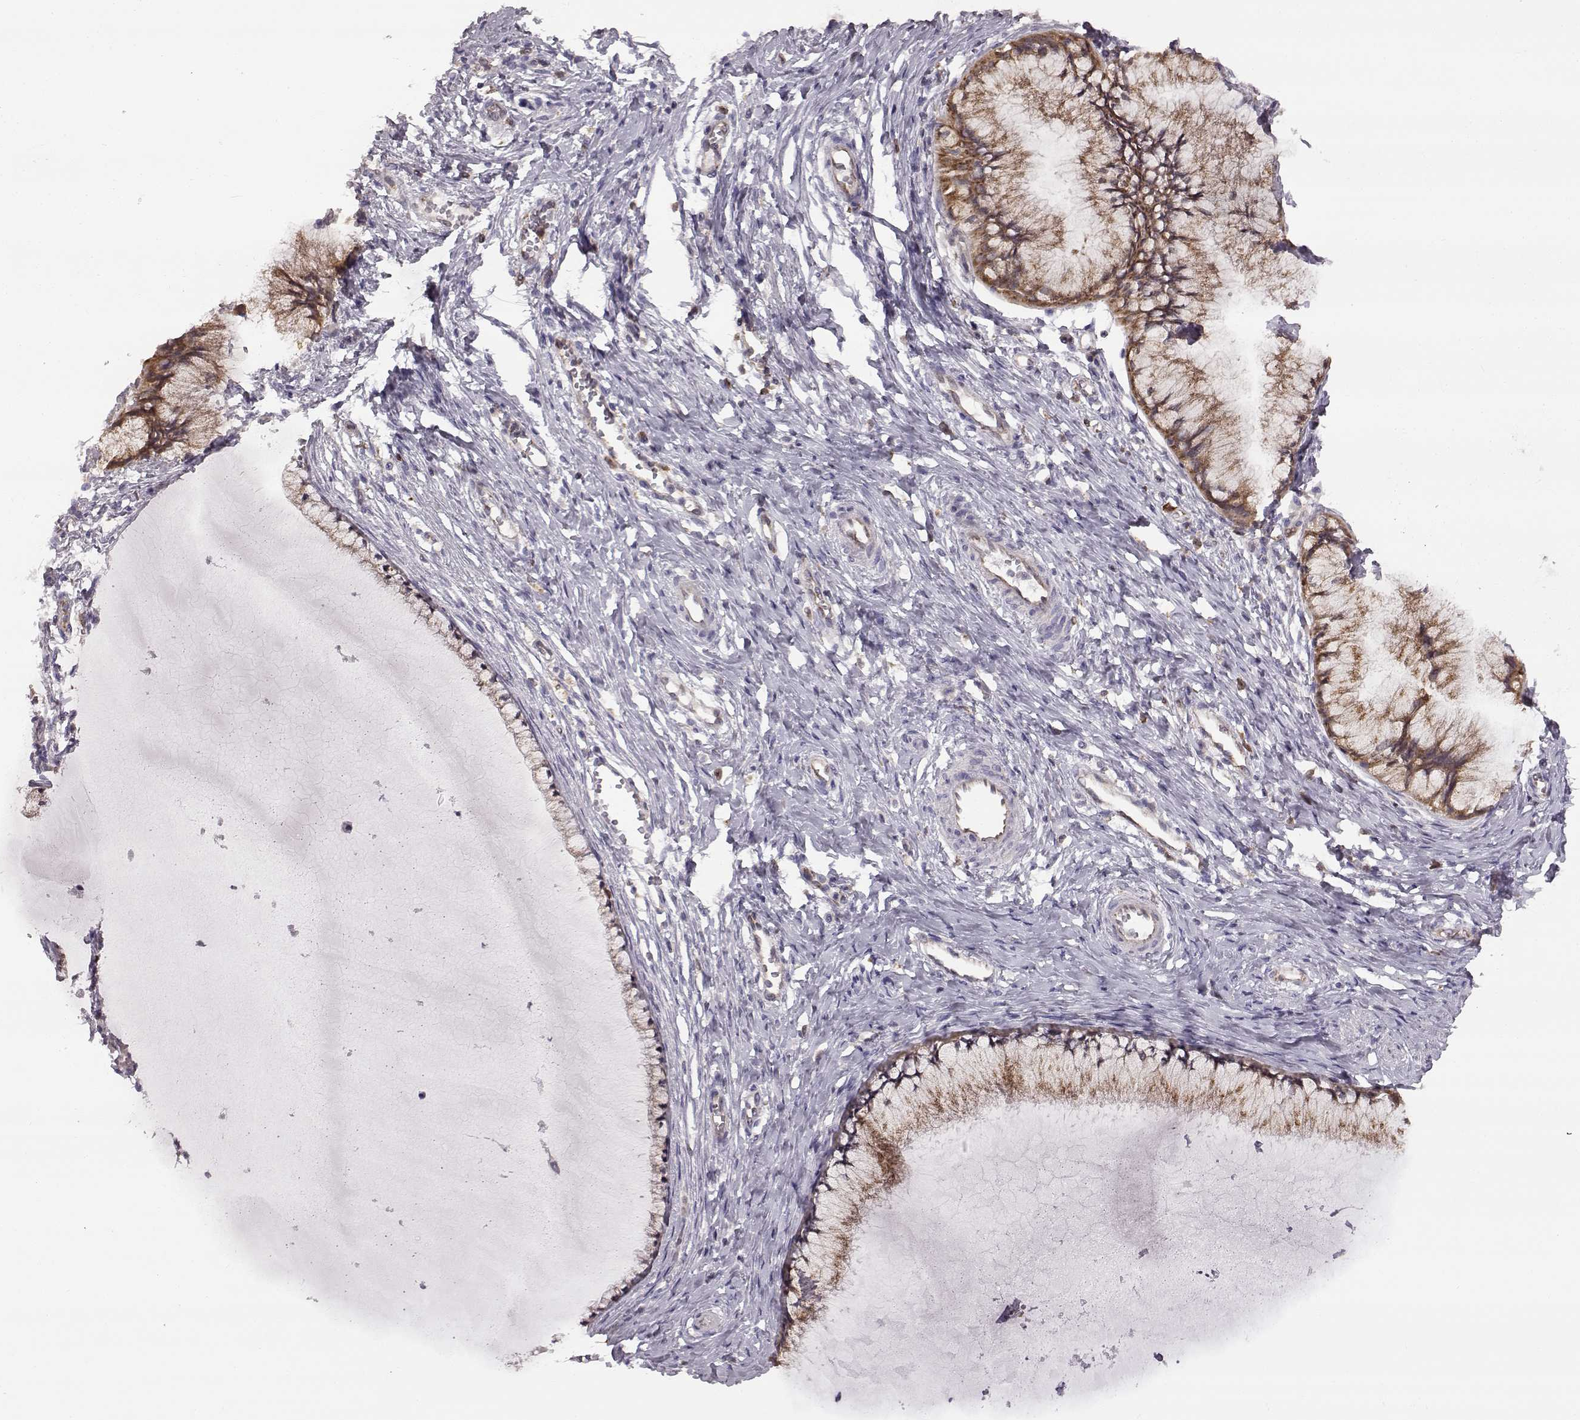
{"staining": {"intensity": "moderate", "quantity": ">75%", "location": "cytoplasmic/membranous"}, "tissue": "cervical cancer", "cell_type": "Tumor cells", "image_type": "cancer", "snomed": [{"axis": "morphology", "description": "Squamous cell carcinoma, NOS"}, {"axis": "topography", "description": "Cervix"}], "caption": "Protein staining of cervical cancer tissue demonstrates moderate cytoplasmic/membranous staining in about >75% of tumor cells.", "gene": "SPAG17", "patient": {"sex": "female", "age": 36}}